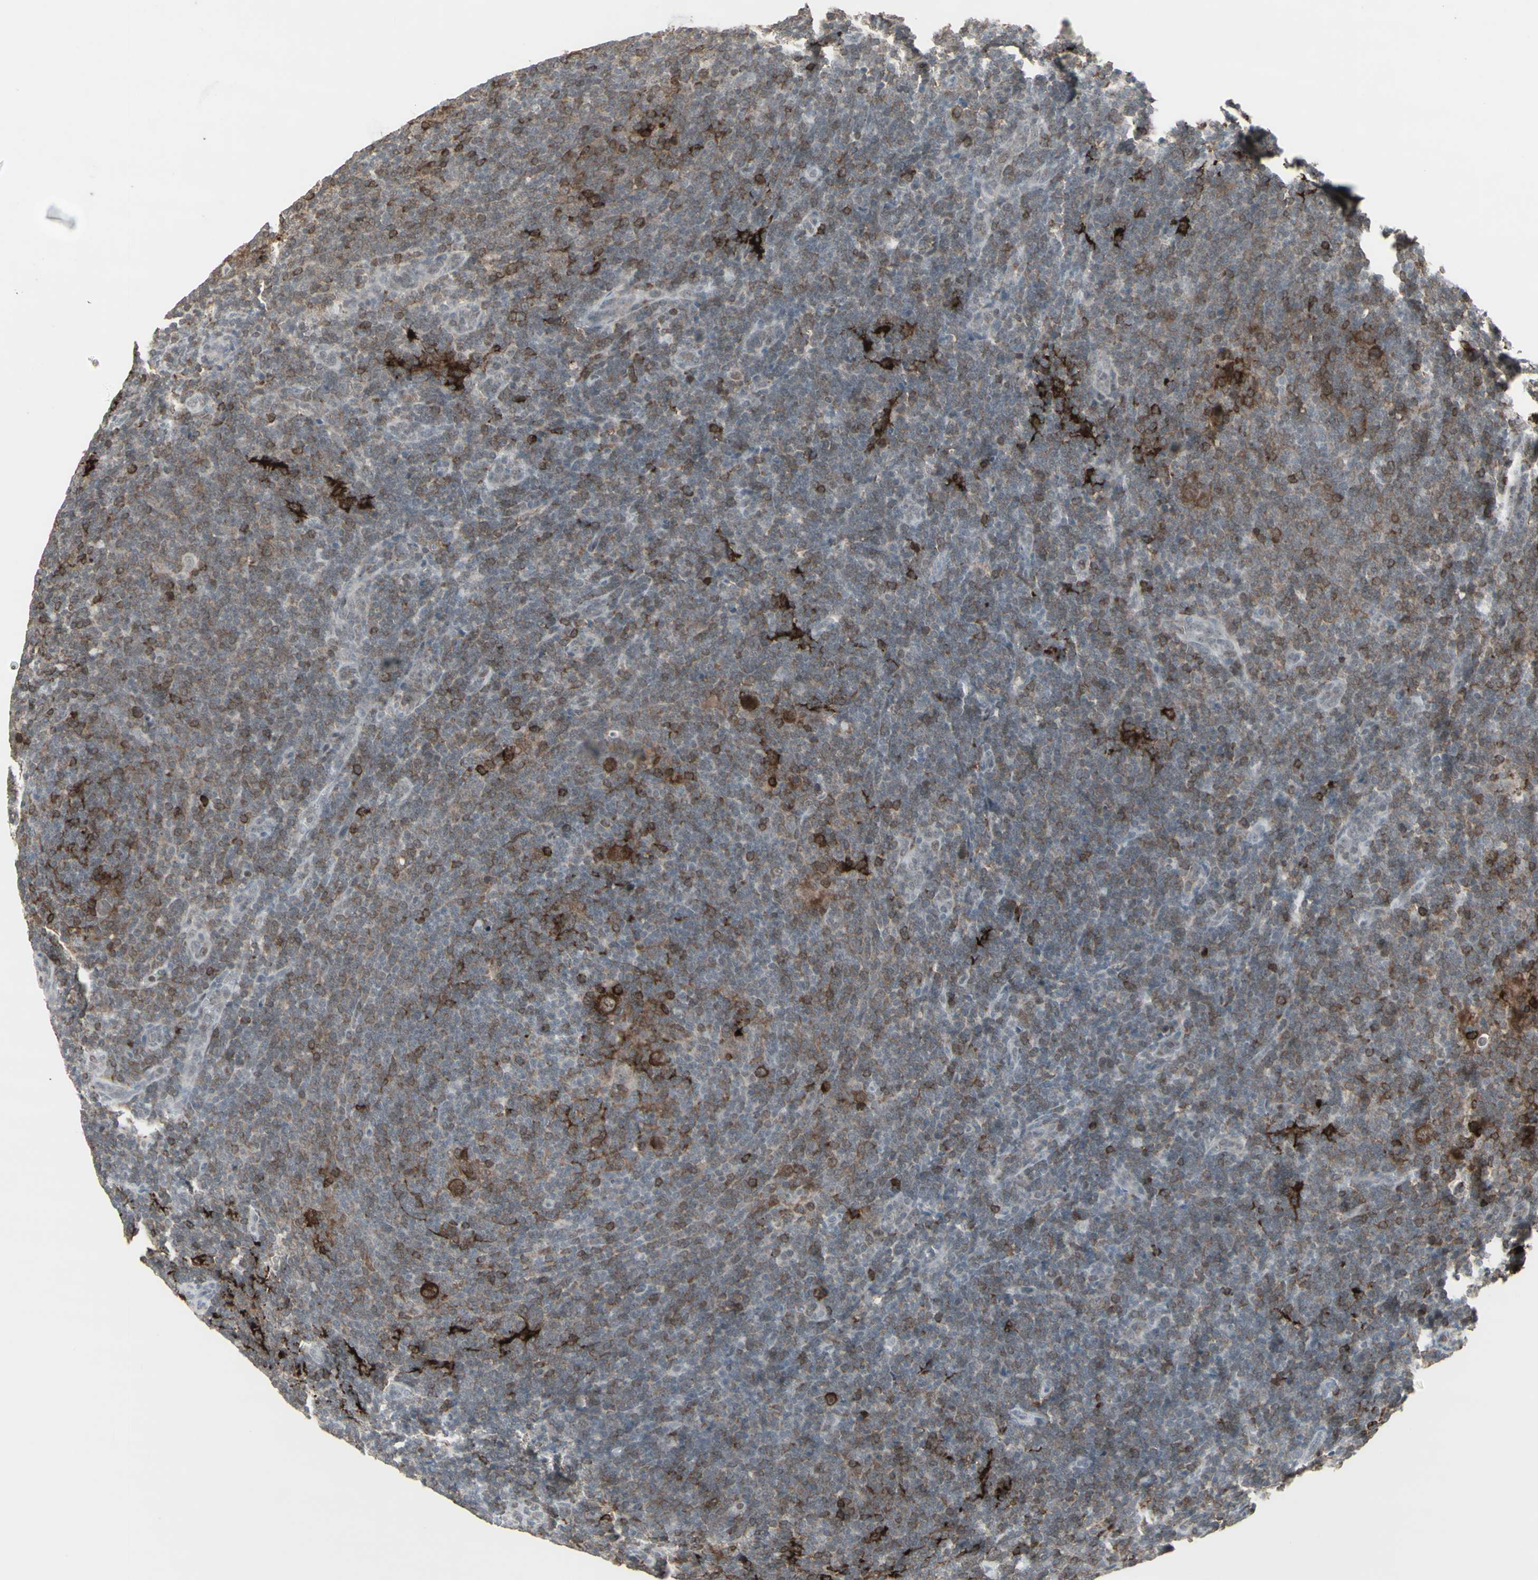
{"staining": {"intensity": "moderate", "quantity": ">75%", "location": "cytoplasmic/membranous"}, "tissue": "lymphoma", "cell_type": "Tumor cells", "image_type": "cancer", "snomed": [{"axis": "morphology", "description": "Hodgkin's disease, NOS"}, {"axis": "topography", "description": "Lymph node"}], "caption": "This is a micrograph of IHC staining of lymphoma, which shows moderate expression in the cytoplasmic/membranous of tumor cells.", "gene": "SAMSN1", "patient": {"sex": "female", "age": 57}}